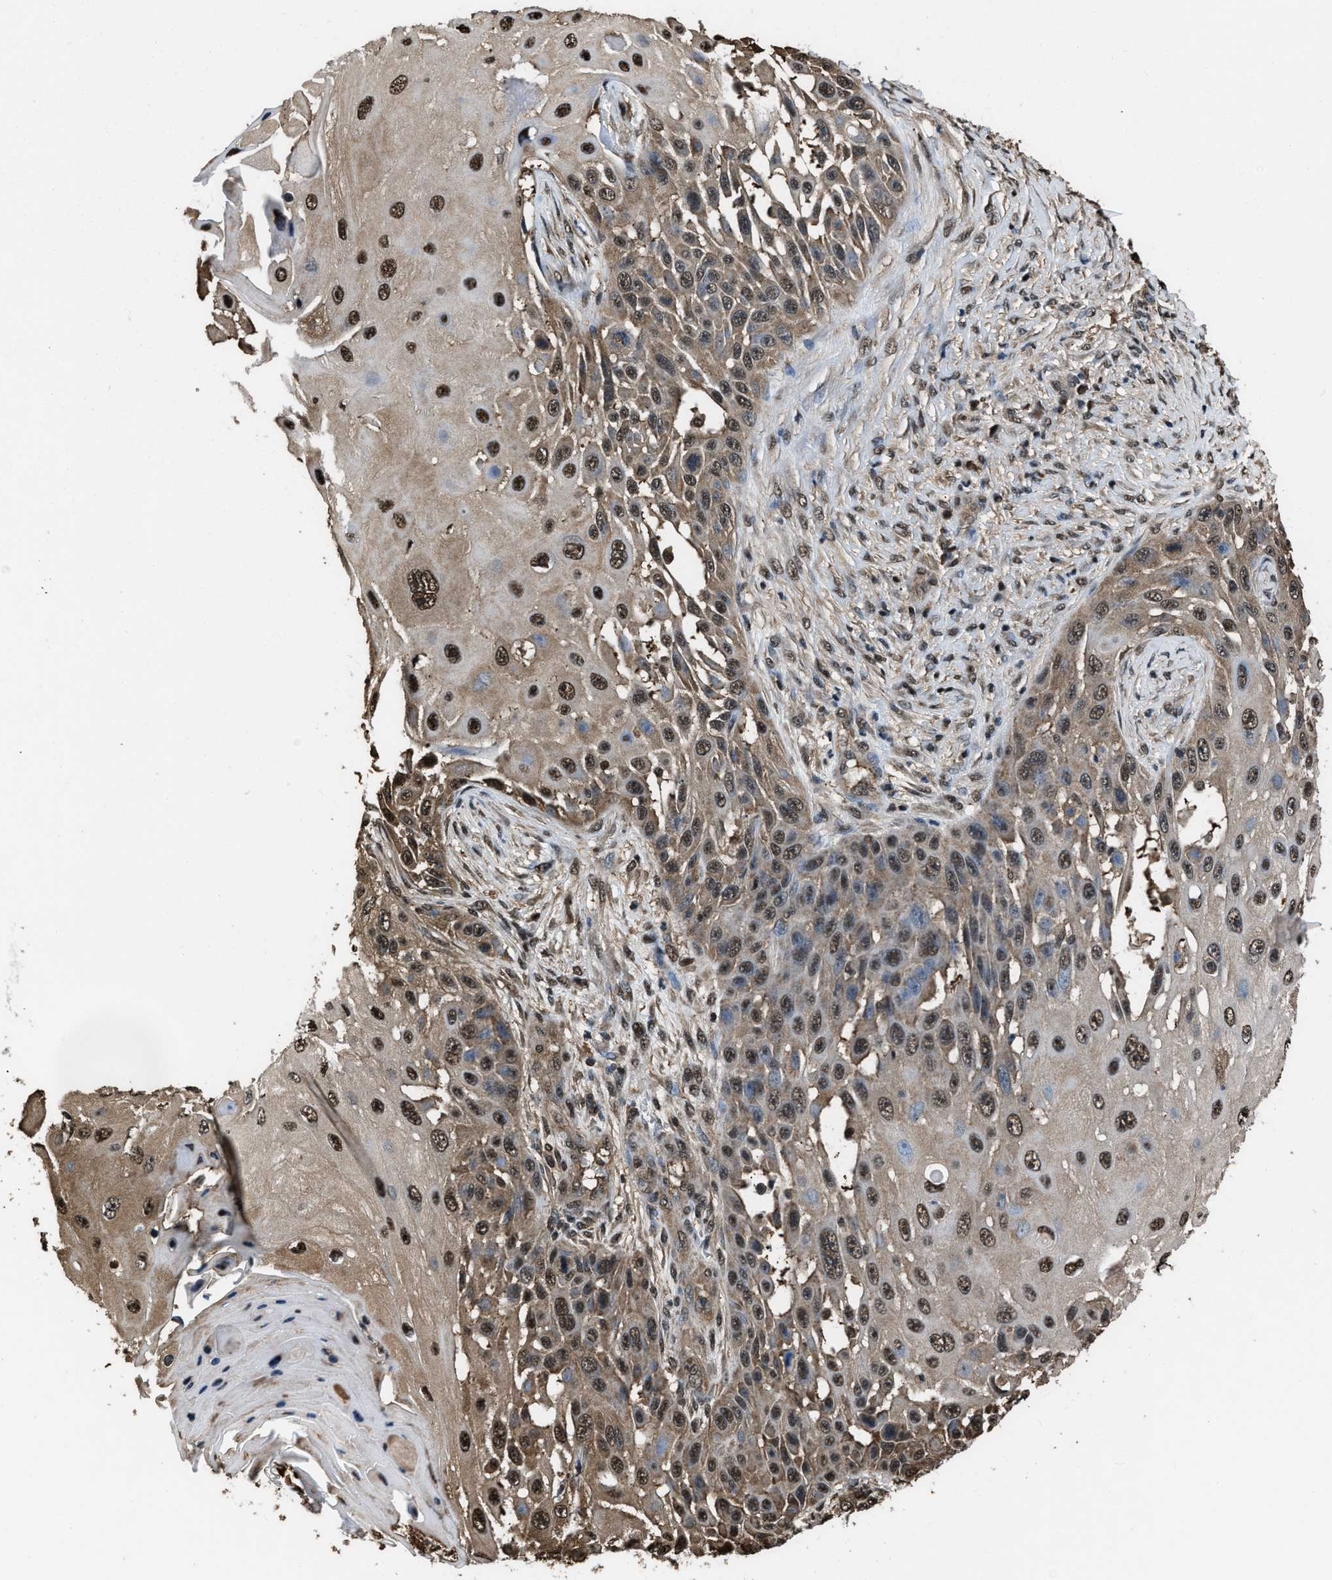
{"staining": {"intensity": "moderate", "quantity": ">75%", "location": "nuclear"}, "tissue": "skin cancer", "cell_type": "Tumor cells", "image_type": "cancer", "snomed": [{"axis": "morphology", "description": "Squamous cell carcinoma, NOS"}, {"axis": "topography", "description": "Skin"}], "caption": "Immunohistochemistry micrograph of neoplastic tissue: skin cancer stained using immunohistochemistry reveals medium levels of moderate protein expression localized specifically in the nuclear of tumor cells, appearing as a nuclear brown color.", "gene": "FNTA", "patient": {"sex": "female", "age": 44}}